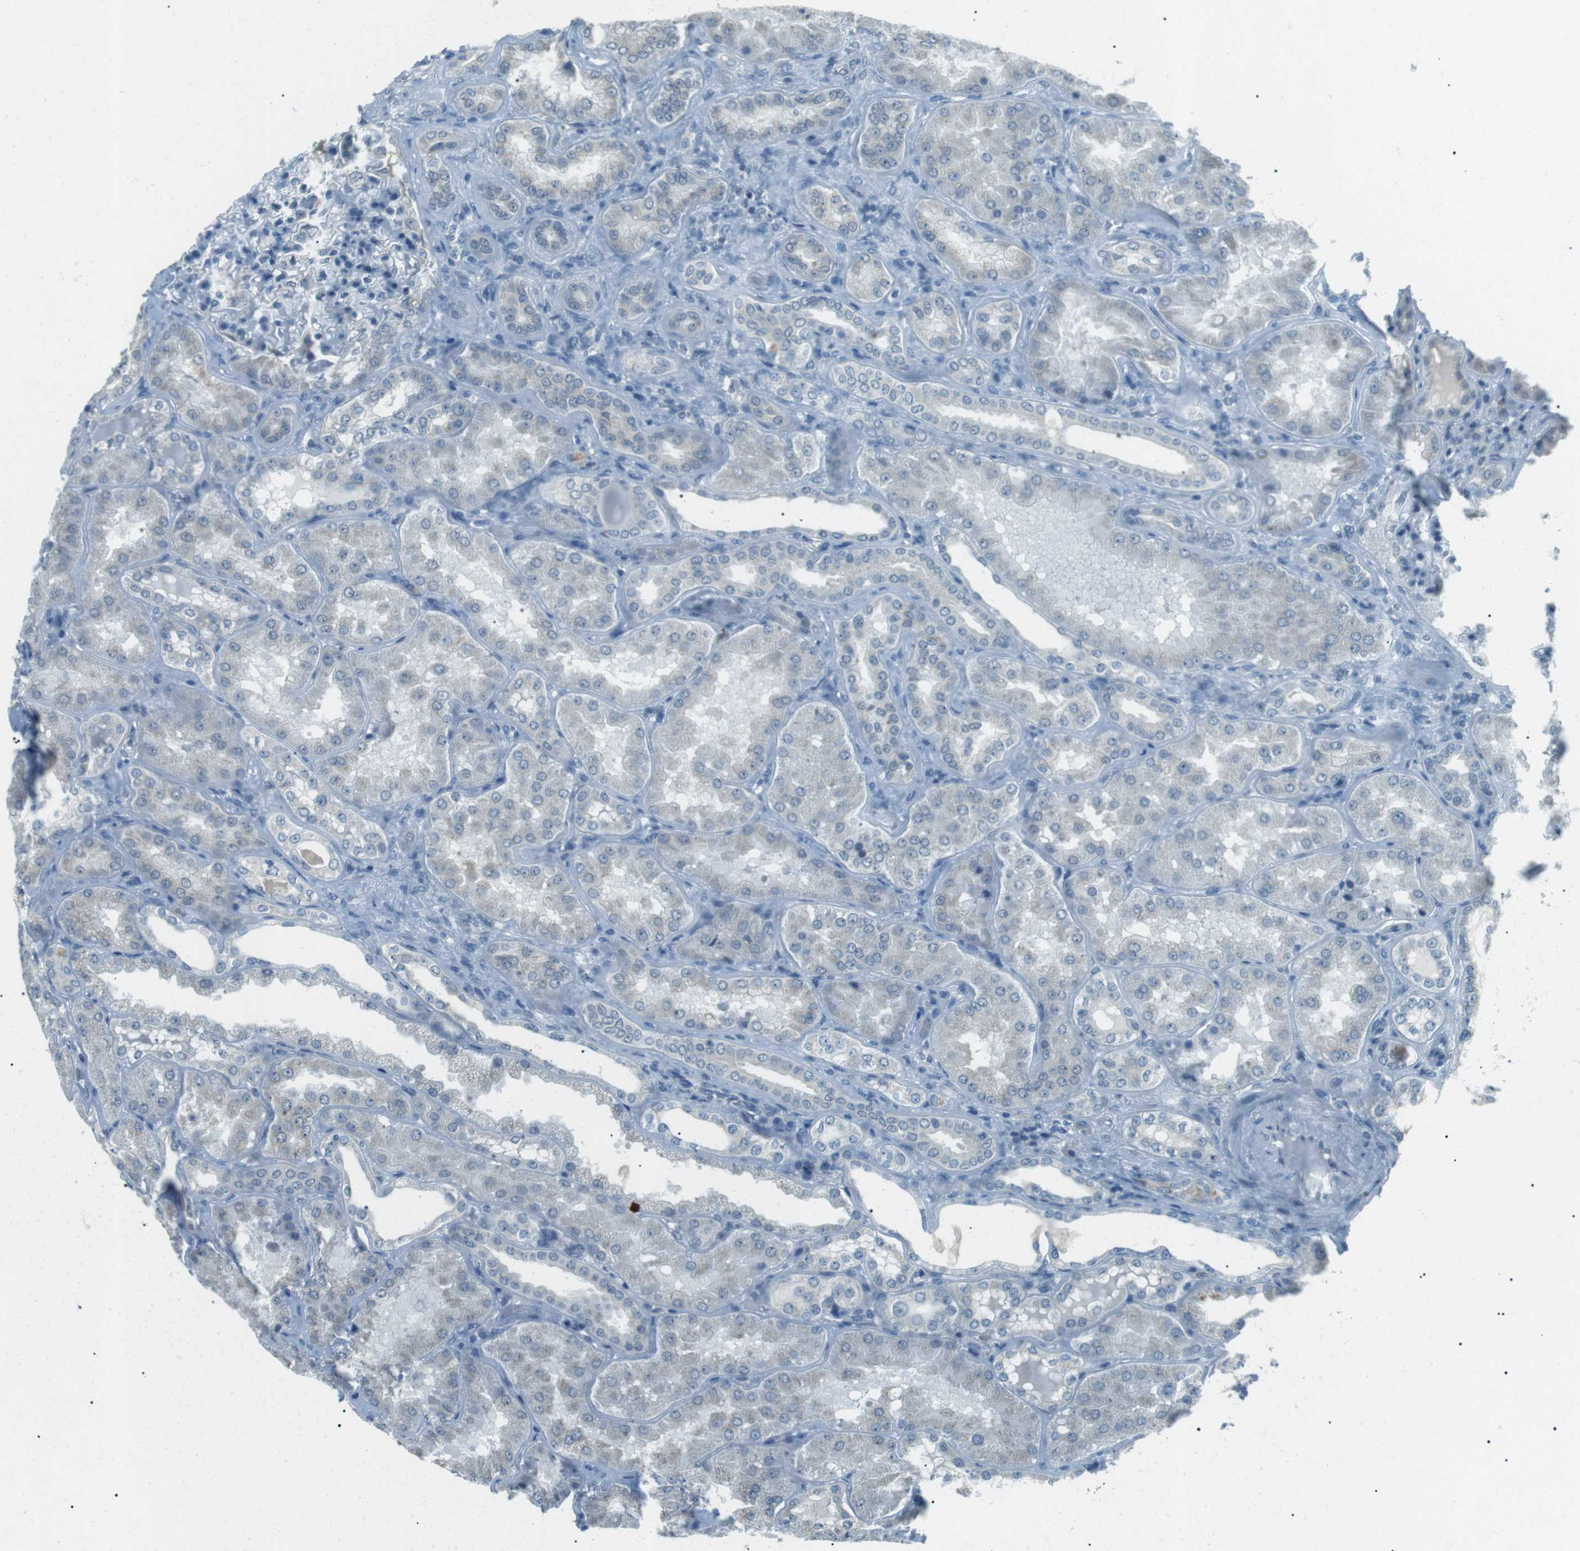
{"staining": {"intensity": "negative", "quantity": "none", "location": "none"}, "tissue": "kidney", "cell_type": "Cells in glomeruli", "image_type": "normal", "snomed": [{"axis": "morphology", "description": "Normal tissue, NOS"}, {"axis": "topography", "description": "Kidney"}], "caption": "Kidney was stained to show a protein in brown. There is no significant expression in cells in glomeruli. (DAB immunohistochemistry (IHC) visualized using brightfield microscopy, high magnification).", "gene": "ENSG00000289724", "patient": {"sex": "female", "age": 56}}